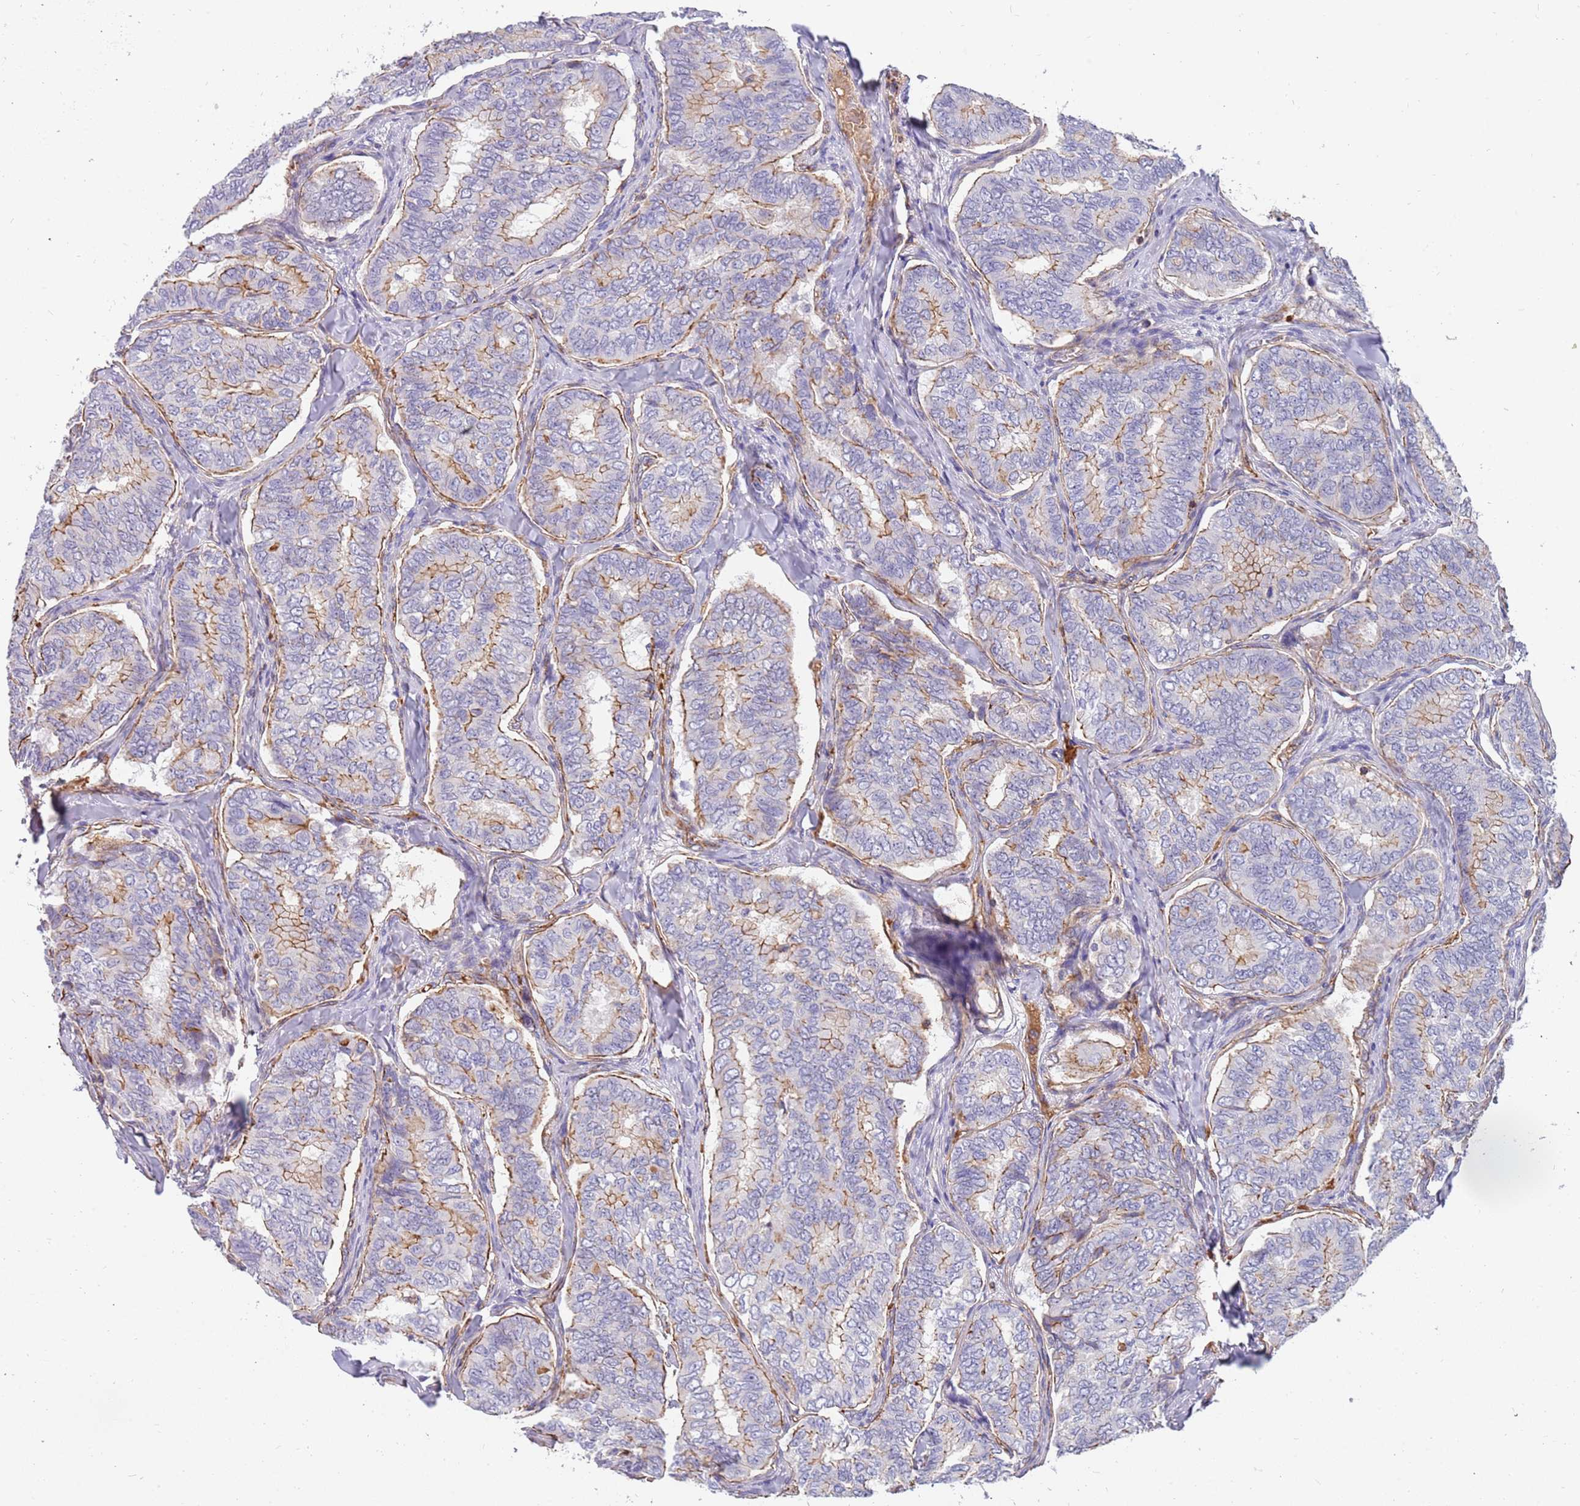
{"staining": {"intensity": "weak", "quantity": "25%-75%", "location": "cytoplasmic/membranous"}, "tissue": "thyroid cancer", "cell_type": "Tumor cells", "image_type": "cancer", "snomed": [{"axis": "morphology", "description": "Papillary adenocarcinoma, NOS"}, {"axis": "topography", "description": "Thyroid gland"}], "caption": "Weak cytoplasmic/membranous staining for a protein is seen in approximately 25%-75% of tumor cells of thyroid cancer (papillary adenocarcinoma) using immunohistochemistry (IHC).", "gene": "GFRAL", "patient": {"sex": "female", "age": 35}}